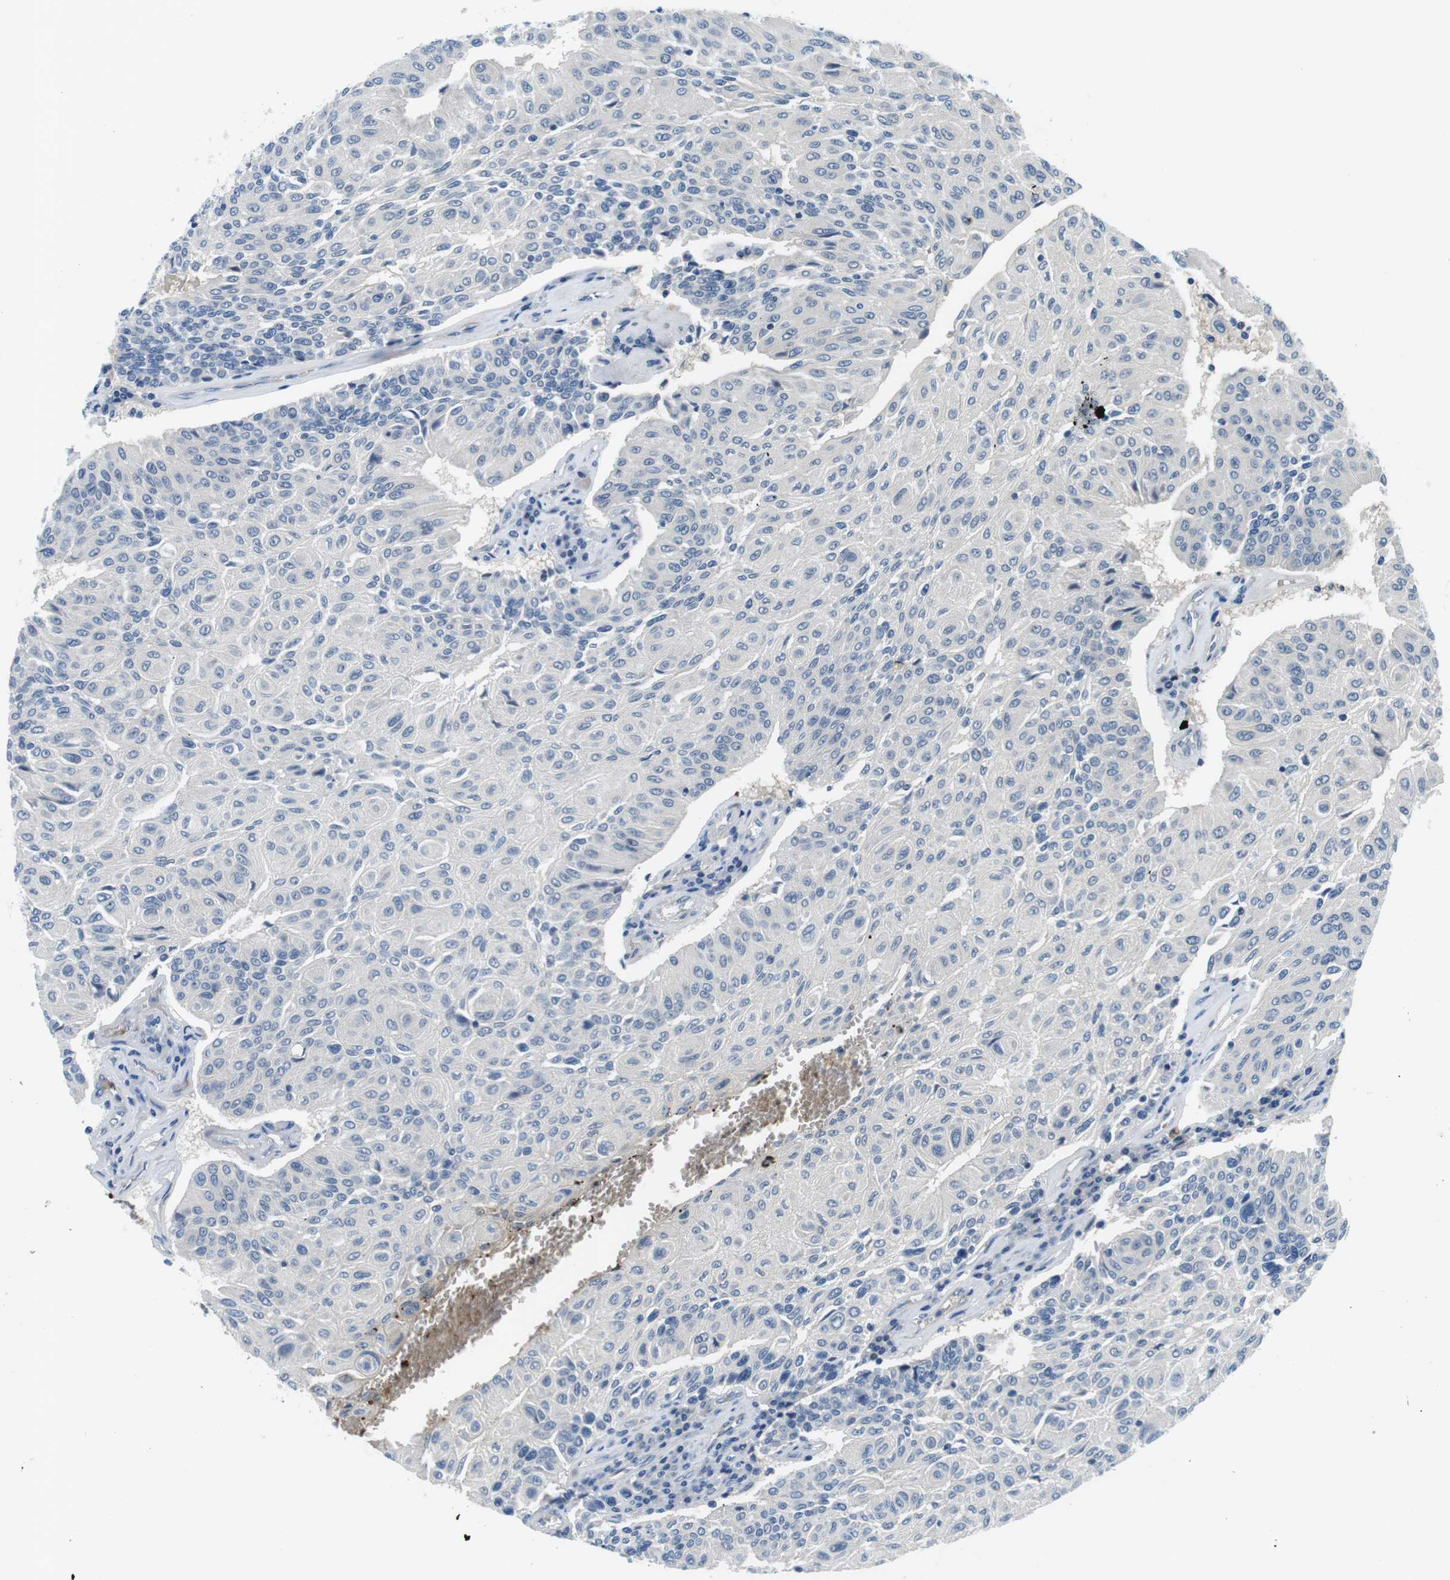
{"staining": {"intensity": "negative", "quantity": "none", "location": "none"}, "tissue": "urothelial cancer", "cell_type": "Tumor cells", "image_type": "cancer", "snomed": [{"axis": "morphology", "description": "Urothelial carcinoma, High grade"}, {"axis": "topography", "description": "Urinary bladder"}], "caption": "IHC histopathology image of high-grade urothelial carcinoma stained for a protein (brown), which demonstrates no expression in tumor cells.", "gene": "WSCD1", "patient": {"sex": "male", "age": 66}}